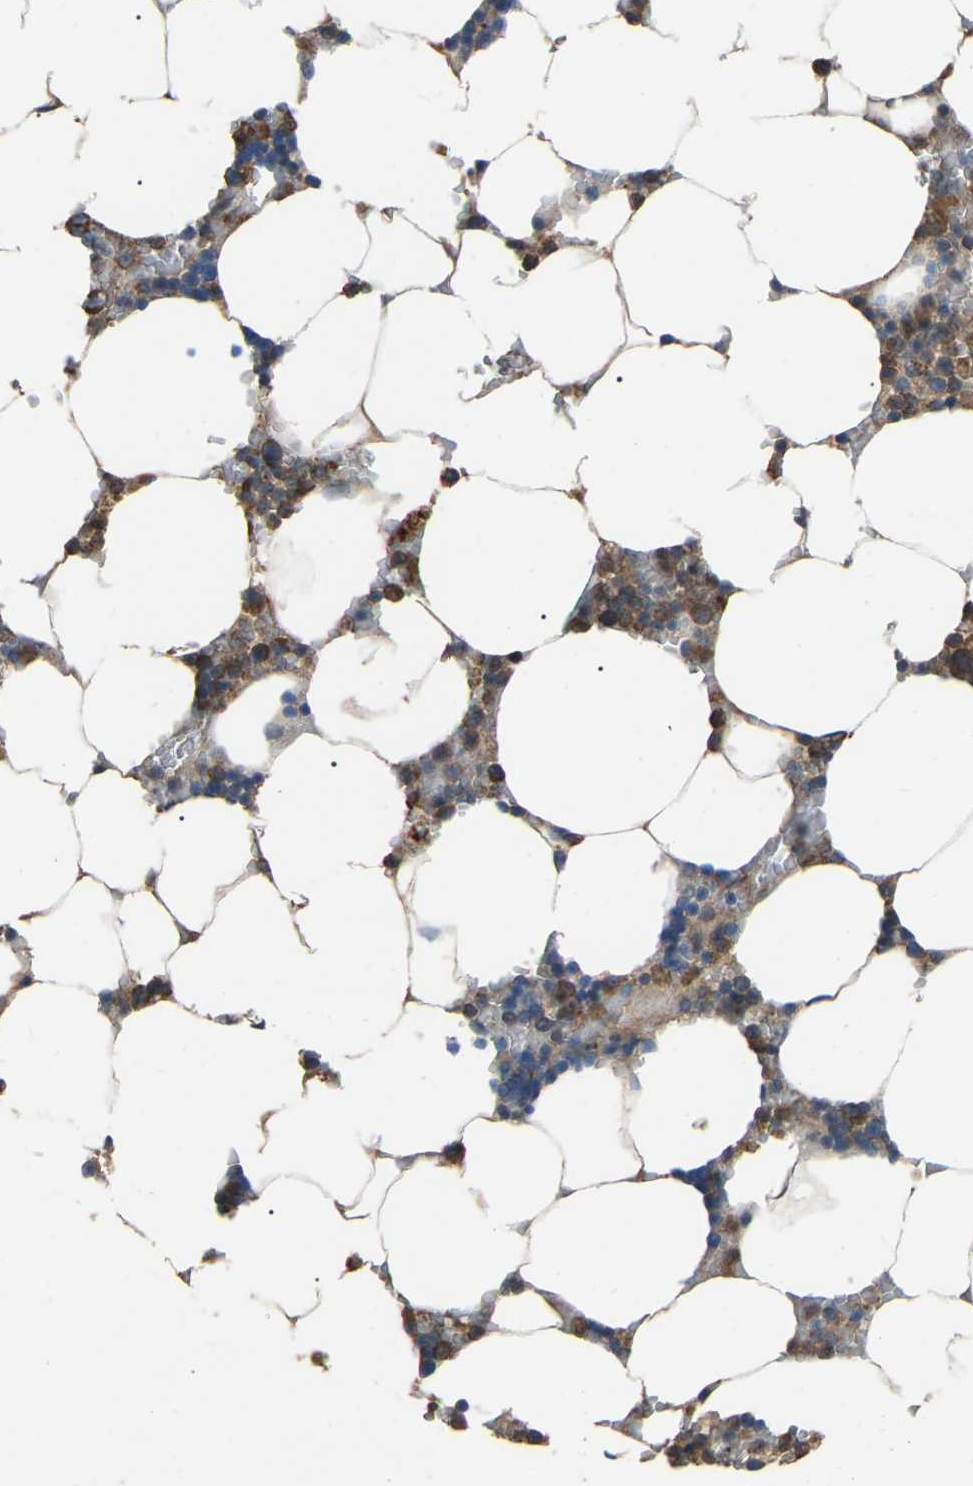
{"staining": {"intensity": "moderate", "quantity": "25%-75%", "location": "cytoplasmic/membranous"}, "tissue": "bone marrow", "cell_type": "Hematopoietic cells", "image_type": "normal", "snomed": [{"axis": "morphology", "description": "Normal tissue, NOS"}, {"axis": "topography", "description": "Bone marrow"}], "caption": "Hematopoietic cells reveal medium levels of moderate cytoplasmic/membranous positivity in about 25%-75% of cells in benign human bone marrow.", "gene": "AIMP1", "patient": {"sex": "male", "age": 70}}